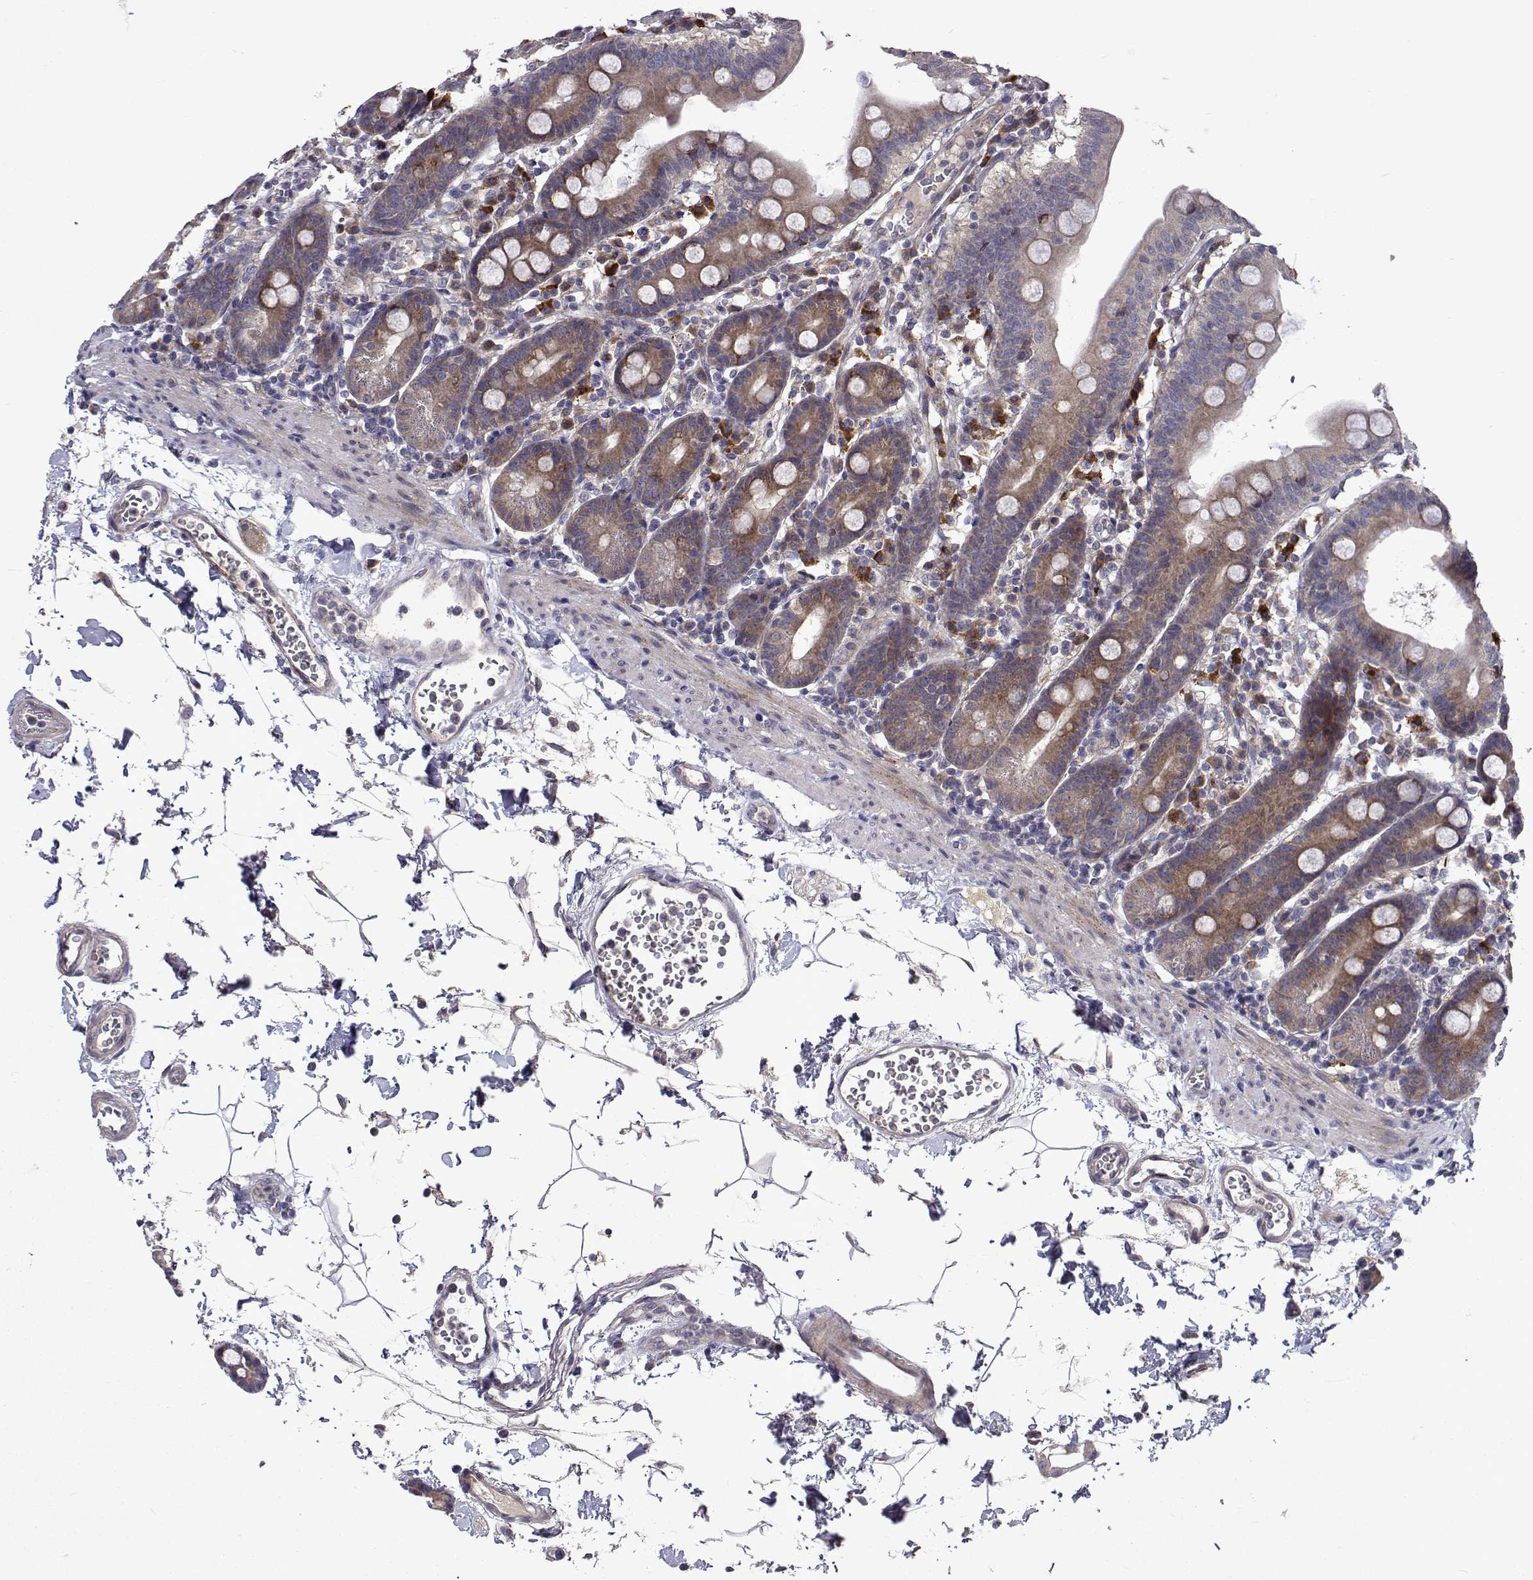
{"staining": {"intensity": "weak", "quantity": "25%-75%", "location": "cytoplasmic/membranous"}, "tissue": "duodenum", "cell_type": "Glandular cells", "image_type": "normal", "snomed": [{"axis": "morphology", "description": "Normal tissue, NOS"}, {"axis": "topography", "description": "Pancreas"}, {"axis": "topography", "description": "Duodenum"}], "caption": "Duodenum stained with IHC exhibits weak cytoplasmic/membranous expression in about 25%-75% of glandular cells.", "gene": "TARBP2", "patient": {"sex": "male", "age": 59}}